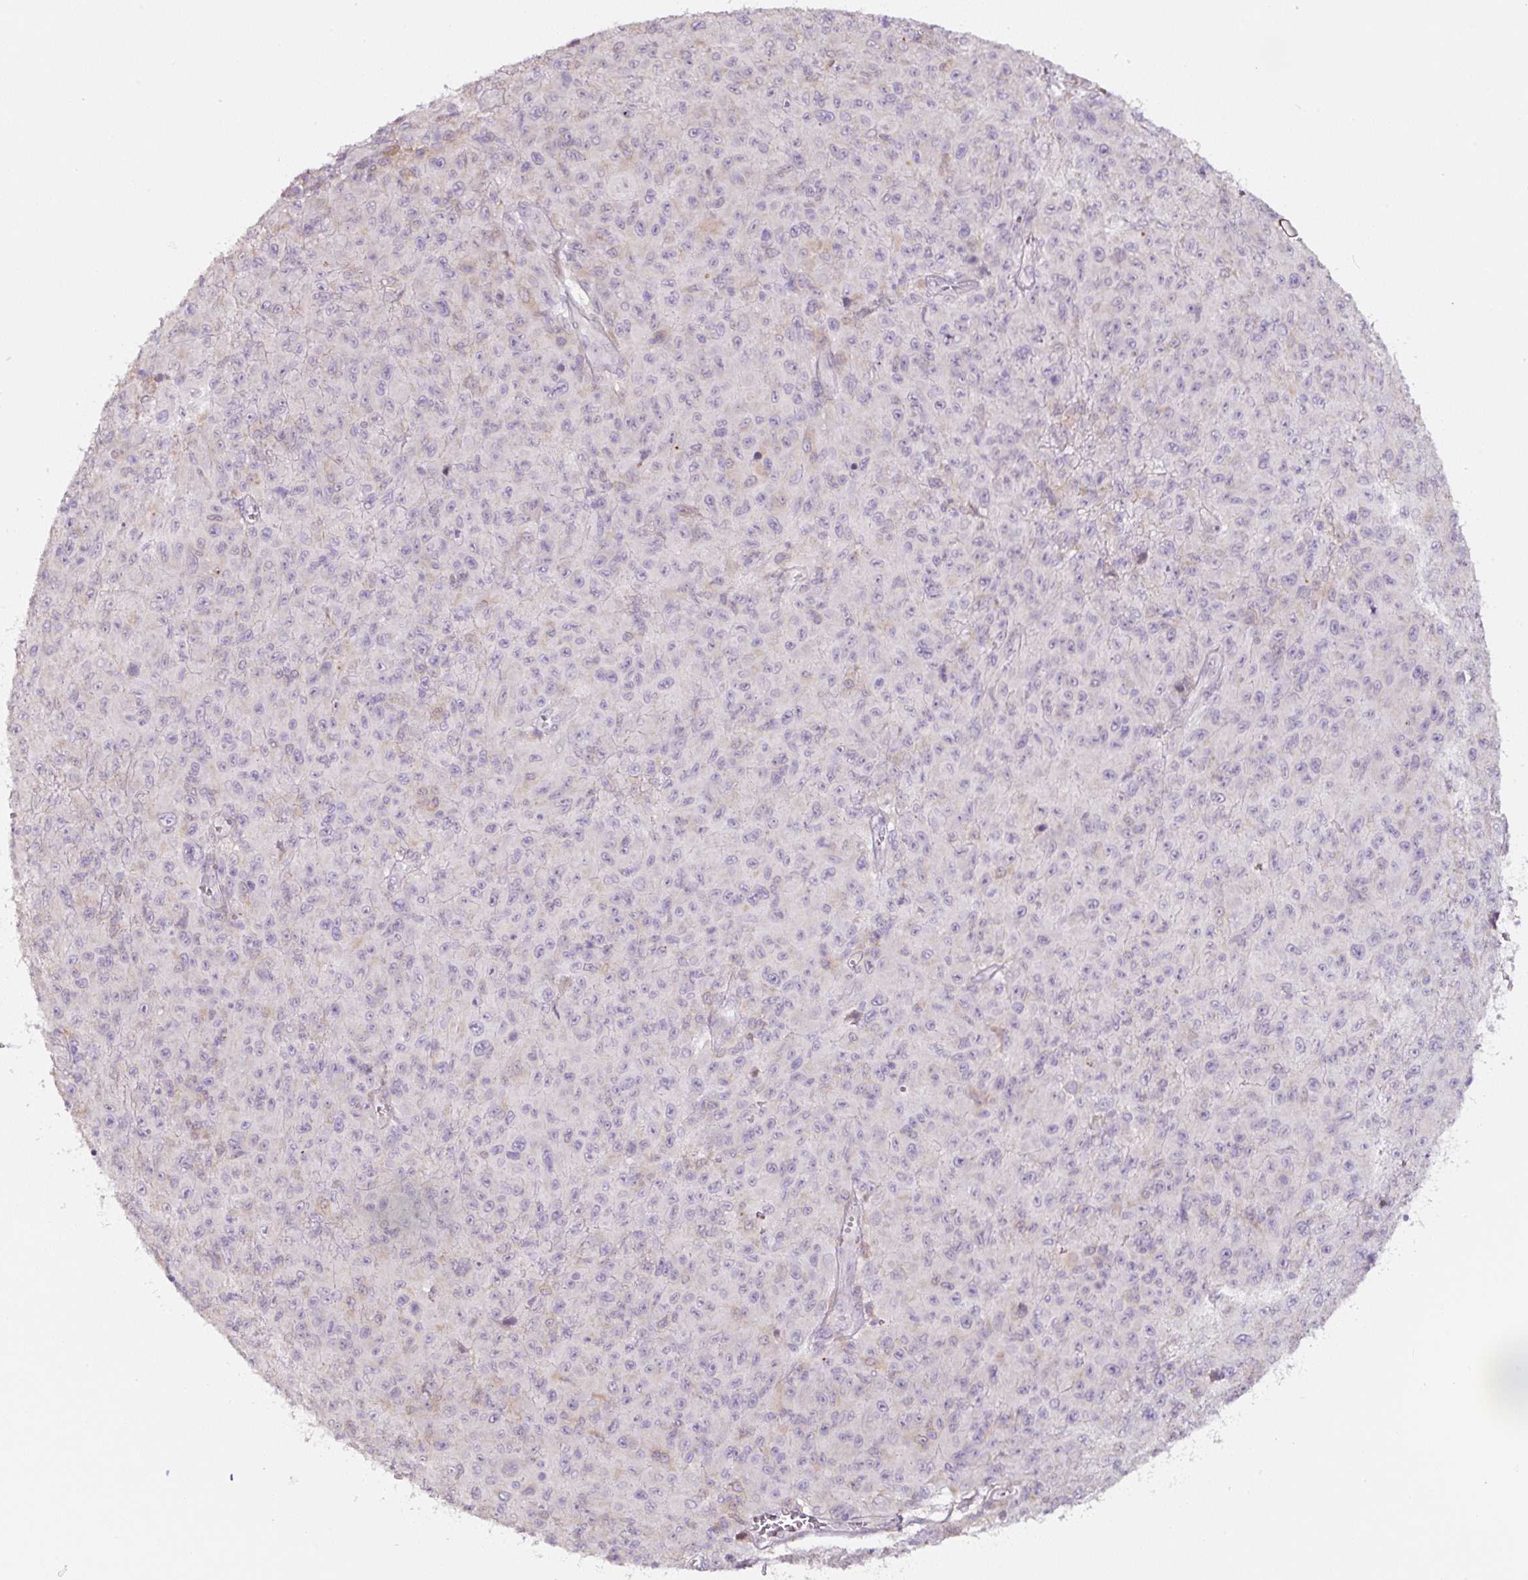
{"staining": {"intensity": "negative", "quantity": "none", "location": "none"}, "tissue": "melanoma", "cell_type": "Tumor cells", "image_type": "cancer", "snomed": [{"axis": "morphology", "description": "Malignant melanoma, NOS"}, {"axis": "topography", "description": "Skin"}], "caption": "Immunohistochemistry (IHC) of malignant melanoma displays no expression in tumor cells. (DAB (3,3'-diaminobenzidine) immunohistochemistry visualized using brightfield microscopy, high magnification).", "gene": "ASRGL1", "patient": {"sex": "male", "age": 46}}